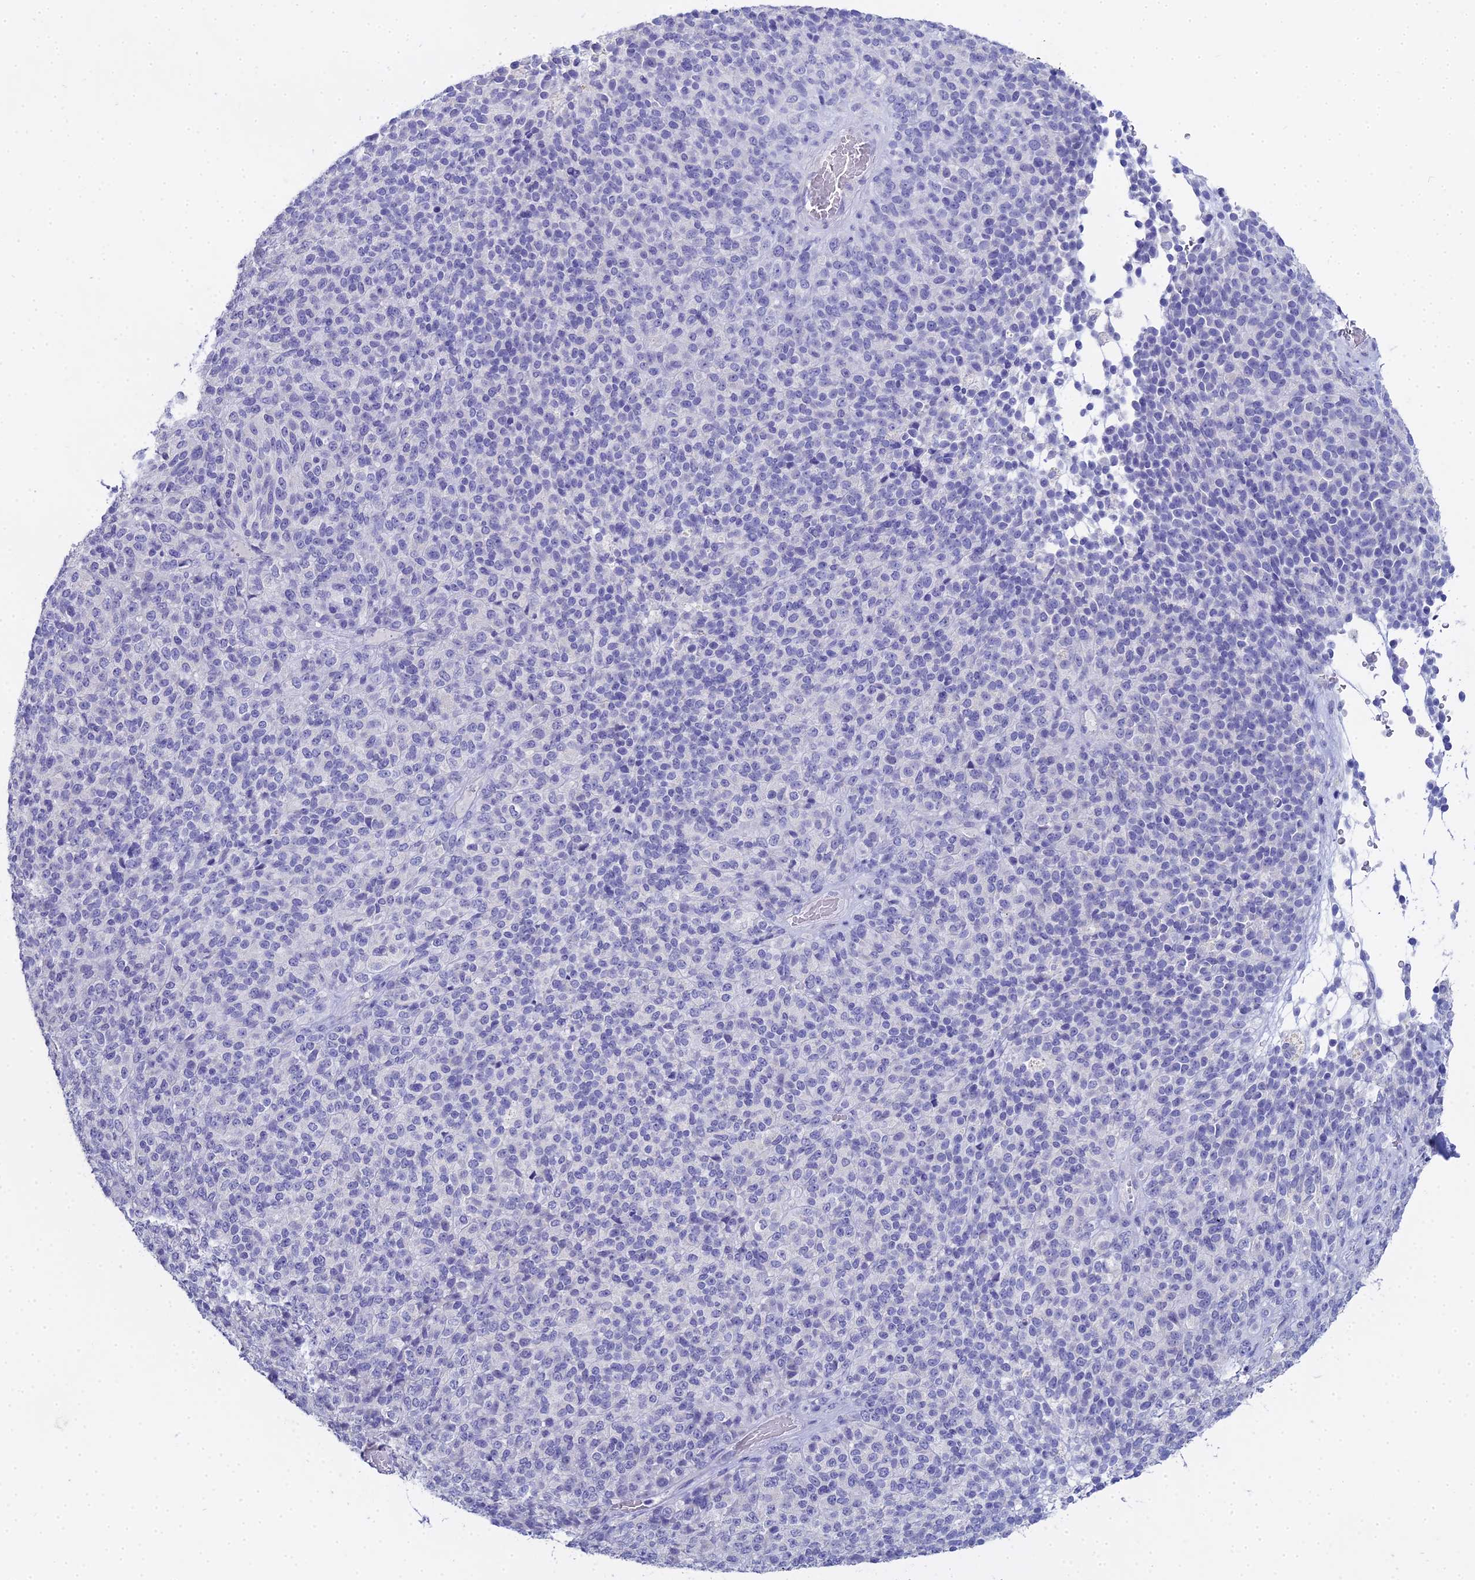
{"staining": {"intensity": "negative", "quantity": "none", "location": "none"}, "tissue": "melanoma", "cell_type": "Tumor cells", "image_type": "cancer", "snomed": [{"axis": "morphology", "description": "Malignant melanoma, Metastatic site"}, {"axis": "topography", "description": "Brain"}], "caption": "Tumor cells show no significant protein positivity in malignant melanoma (metastatic site).", "gene": "S100A7", "patient": {"sex": "female", "age": 56}}